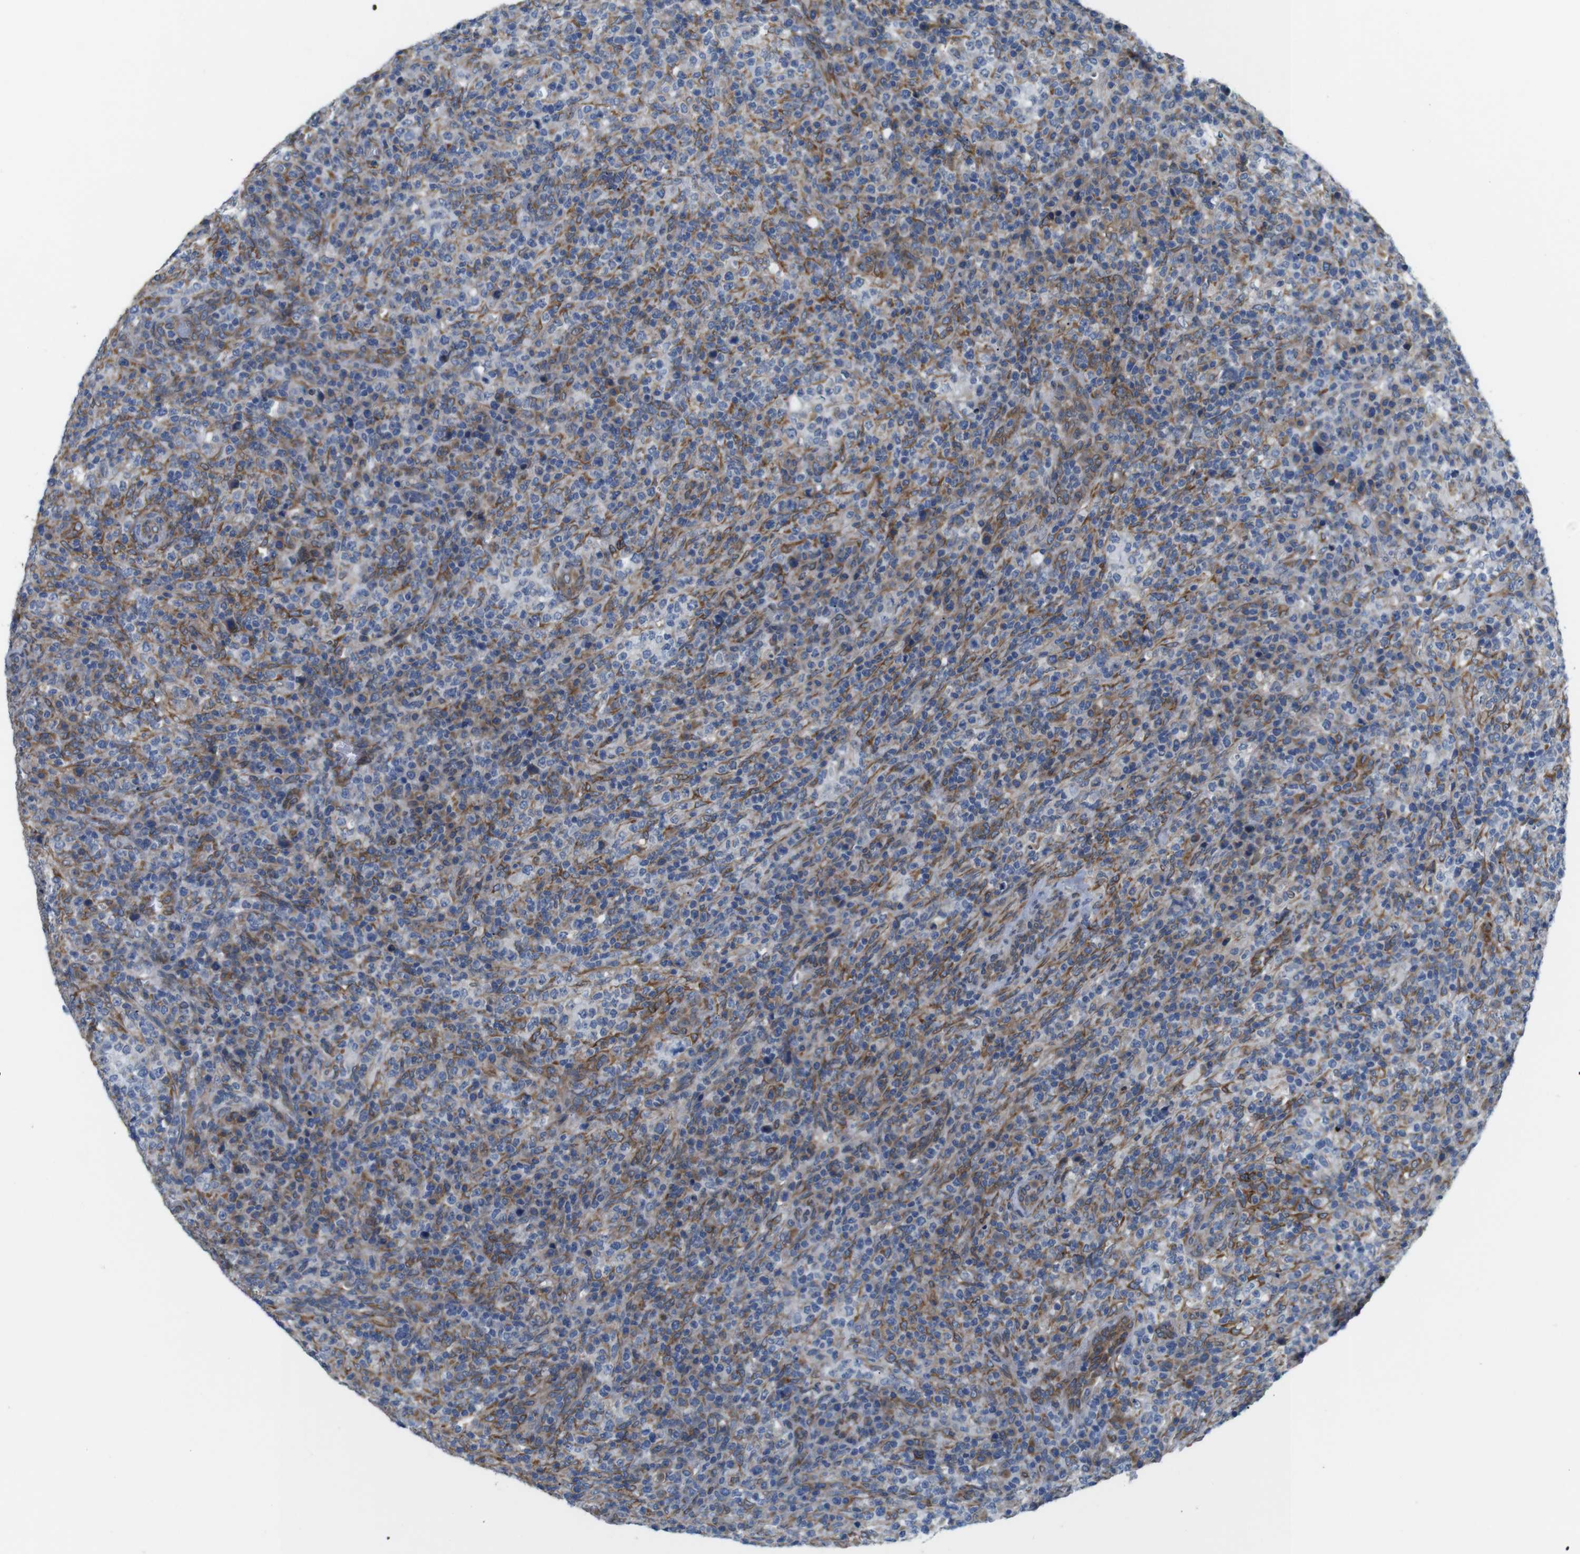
{"staining": {"intensity": "moderate", "quantity": "25%-75%", "location": "cytoplasmic/membranous"}, "tissue": "lymphoma", "cell_type": "Tumor cells", "image_type": "cancer", "snomed": [{"axis": "morphology", "description": "Malignant lymphoma, non-Hodgkin's type, High grade"}, {"axis": "topography", "description": "Lymph node"}], "caption": "A histopathology image of human lymphoma stained for a protein reveals moderate cytoplasmic/membranous brown staining in tumor cells.", "gene": "HACD3", "patient": {"sex": "female", "age": 76}}